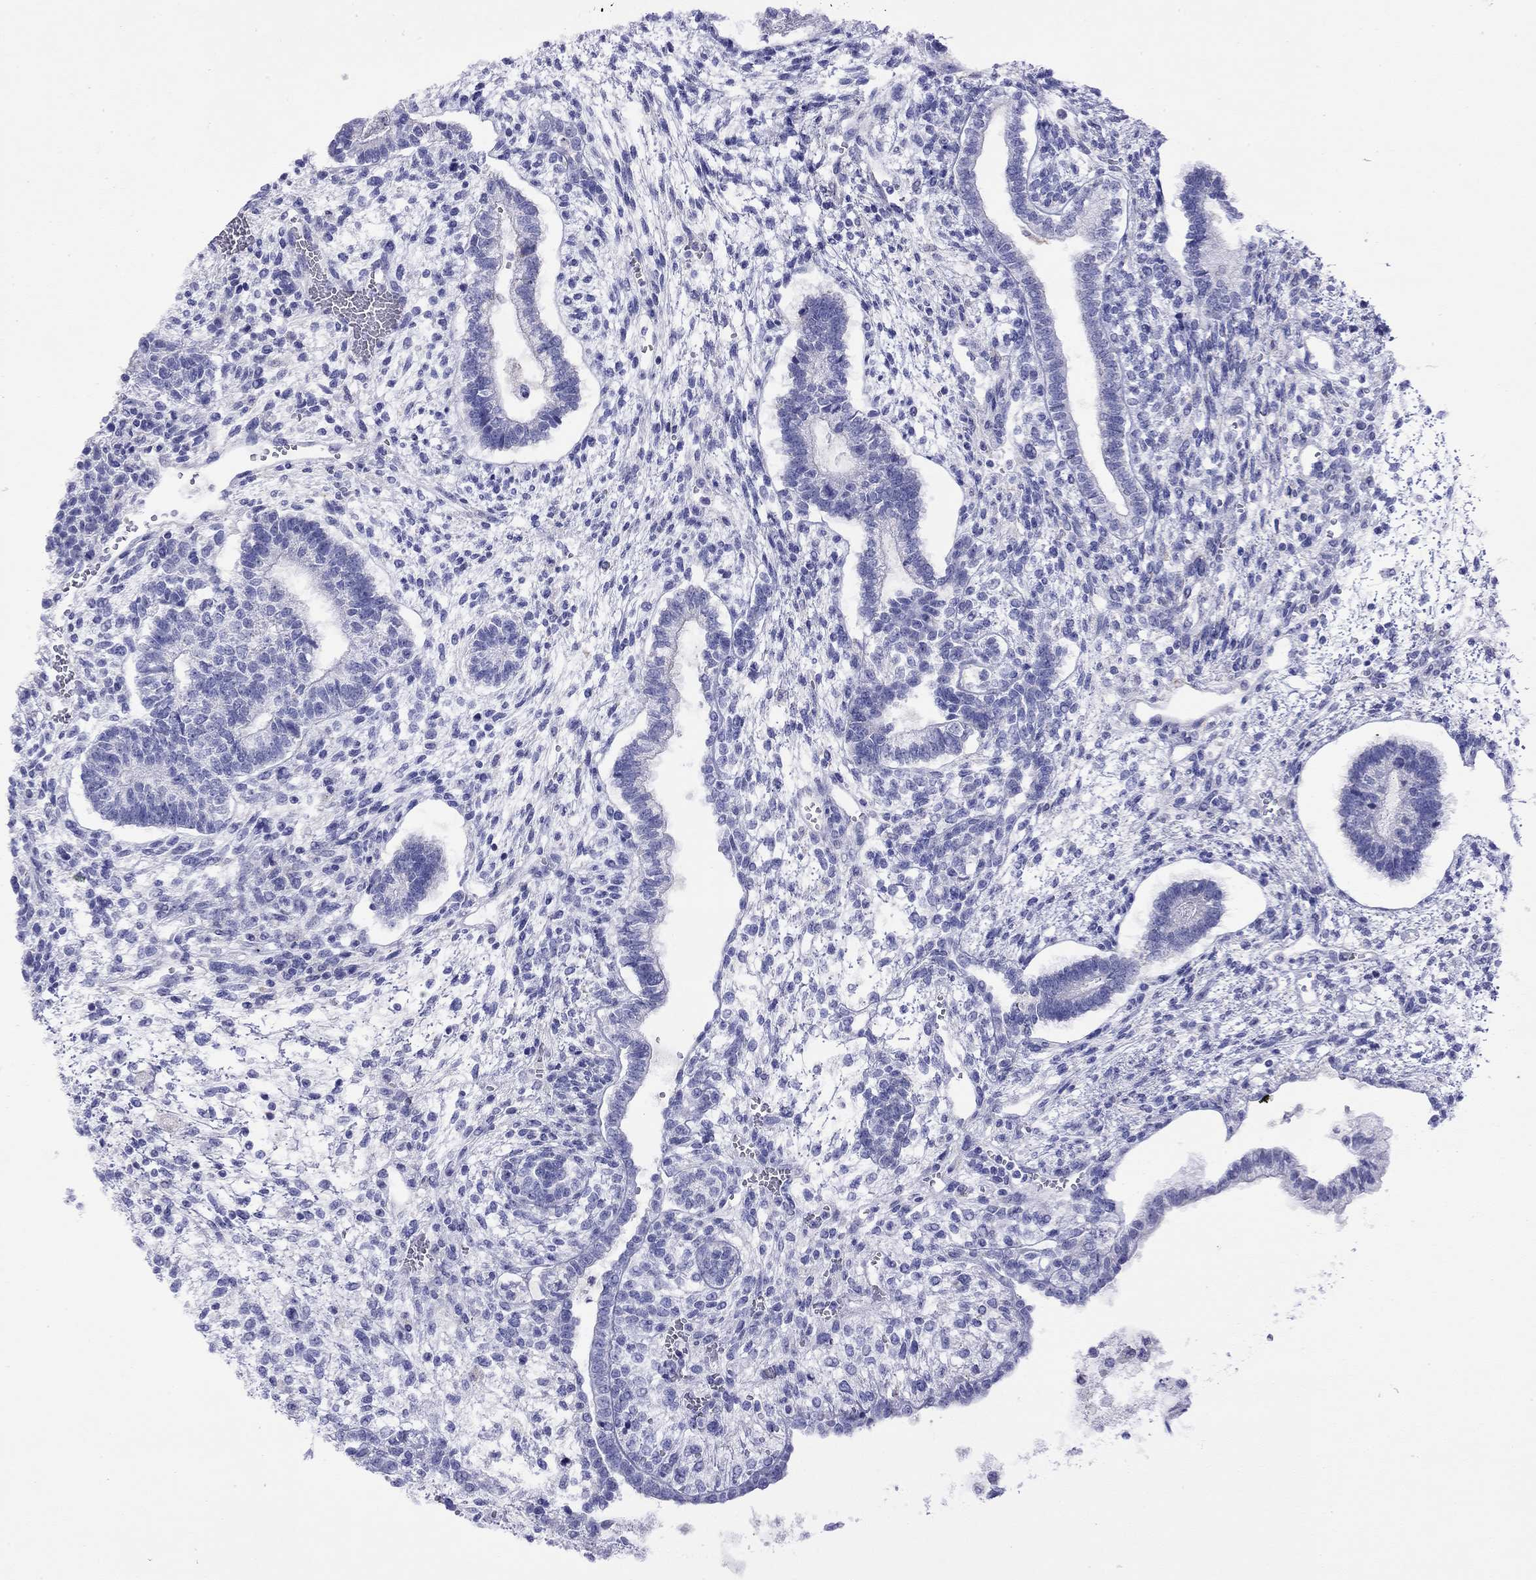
{"staining": {"intensity": "negative", "quantity": "none", "location": "none"}, "tissue": "testis cancer", "cell_type": "Tumor cells", "image_type": "cancer", "snomed": [{"axis": "morphology", "description": "Carcinoma, Embryonal, NOS"}, {"axis": "topography", "description": "Testis"}], "caption": "Protein analysis of testis cancer (embryonal carcinoma) demonstrates no significant staining in tumor cells.", "gene": "SLC30A8", "patient": {"sex": "male", "age": 37}}